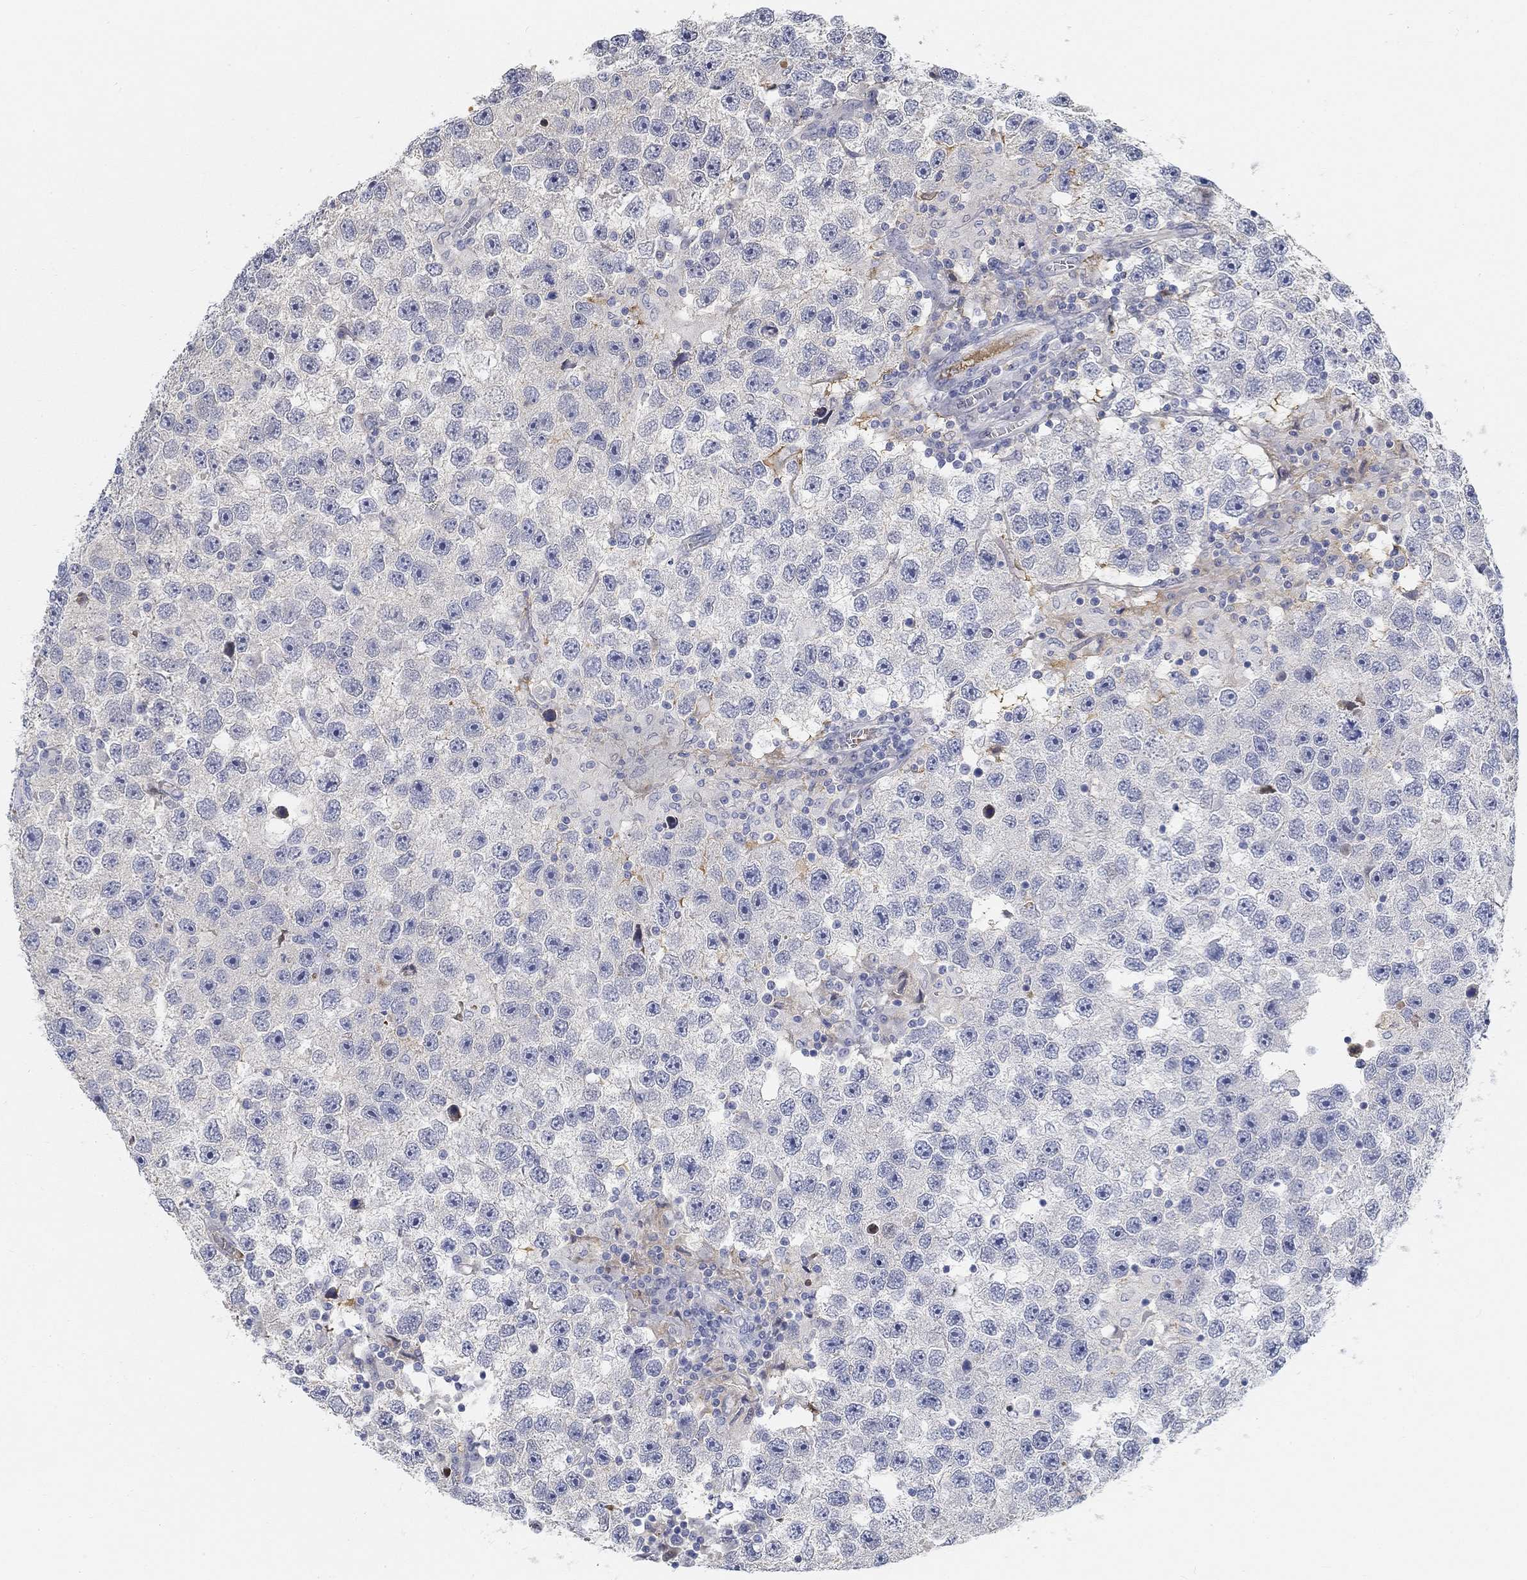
{"staining": {"intensity": "negative", "quantity": "none", "location": "none"}, "tissue": "testis cancer", "cell_type": "Tumor cells", "image_type": "cancer", "snomed": [{"axis": "morphology", "description": "Seminoma, NOS"}, {"axis": "topography", "description": "Testis"}], "caption": "This is a photomicrograph of immunohistochemistry (IHC) staining of testis cancer, which shows no staining in tumor cells.", "gene": "SNTG2", "patient": {"sex": "male", "age": 26}}